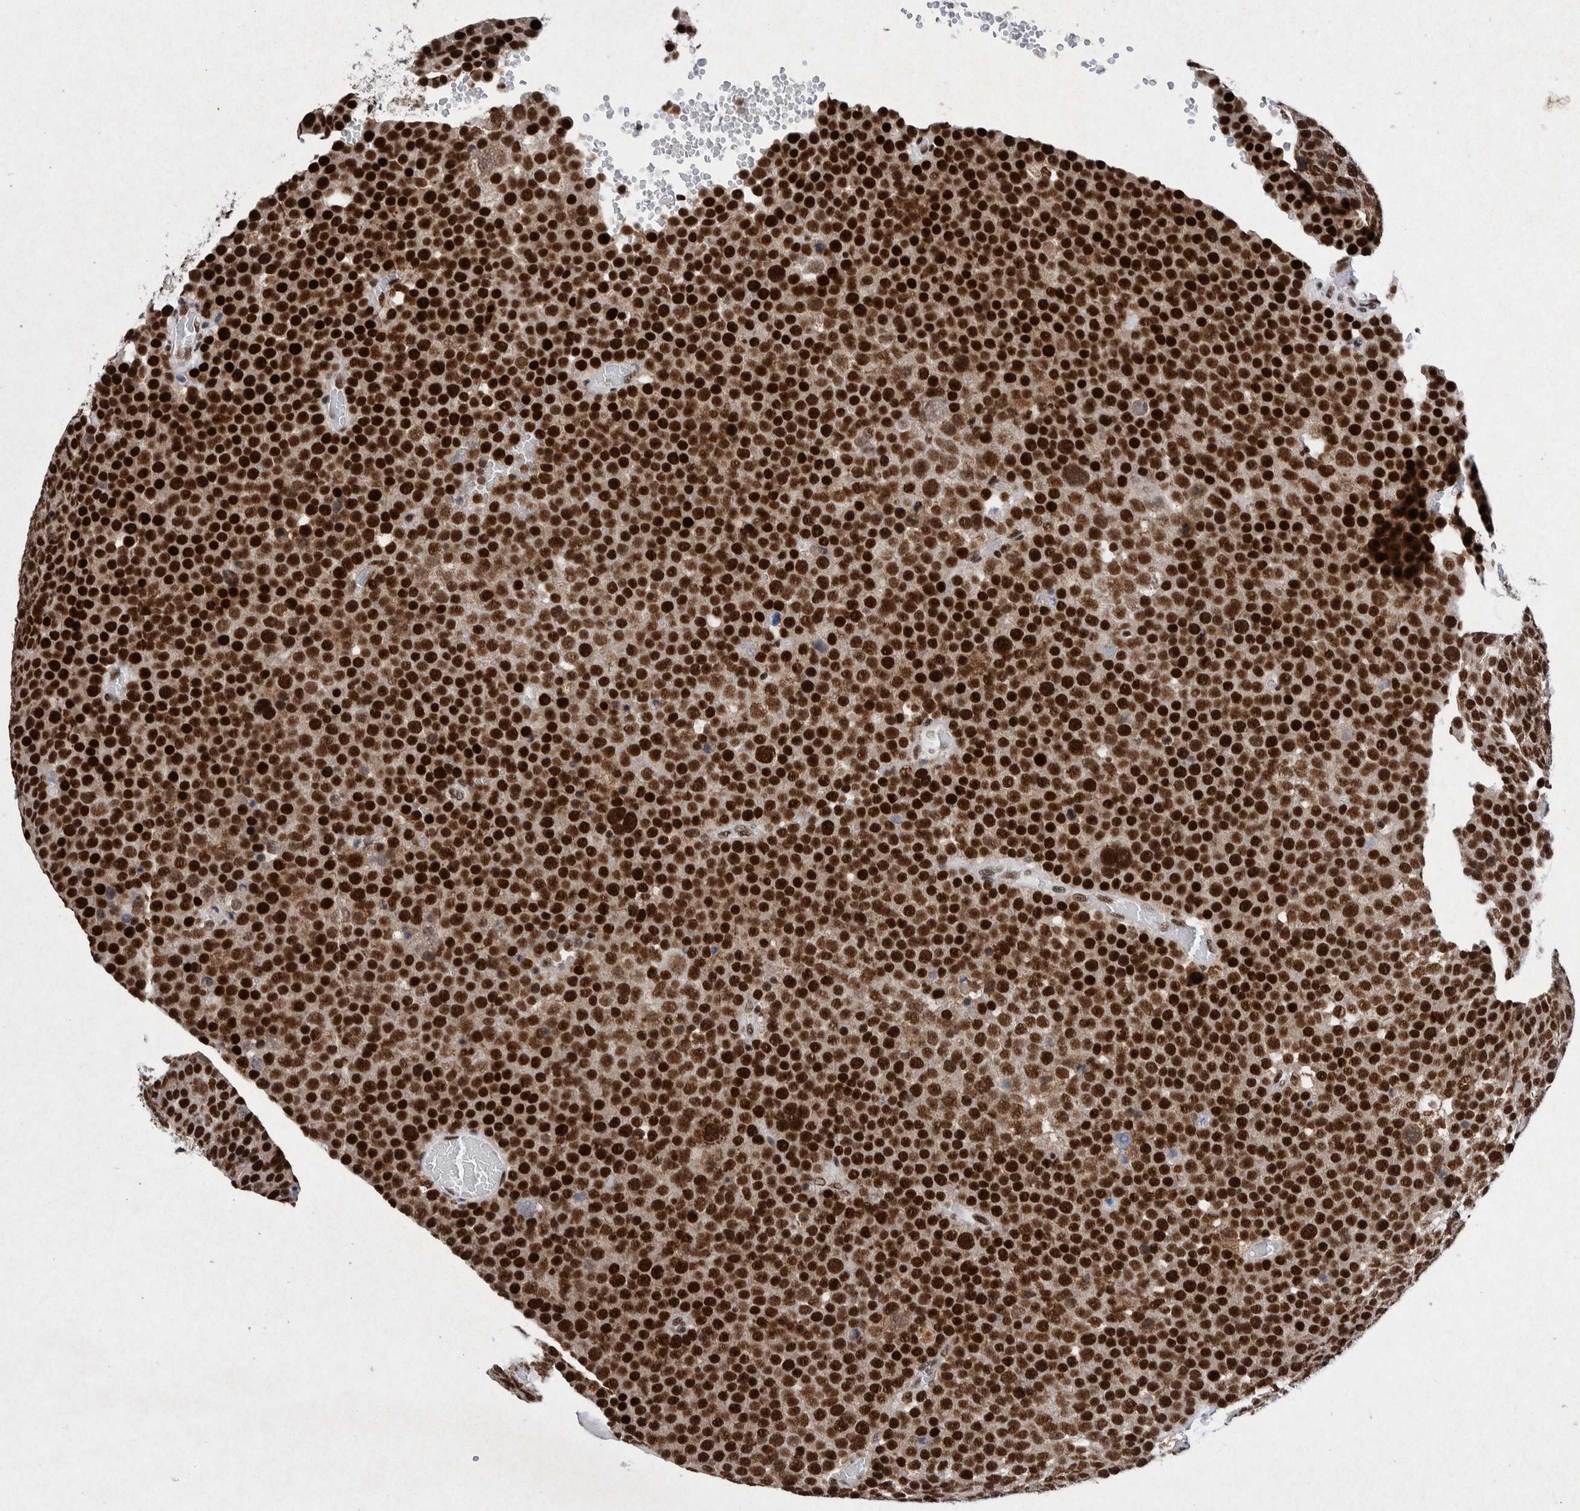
{"staining": {"intensity": "strong", "quantity": ">75%", "location": "nuclear"}, "tissue": "testis cancer", "cell_type": "Tumor cells", "image_type": "cancer", "snomed": [{"axis": "morphology", "description": "Seminoma, NOS"}, {"axis": "topography", "description": "Testis"}], "caption": "Human testis cancer stained for a protein (brown) shows strong nuclear positive expression in approximately >75% of tumor cells.", "gene": "TAF10", "patient": {"sex": "male", "age": 71}}